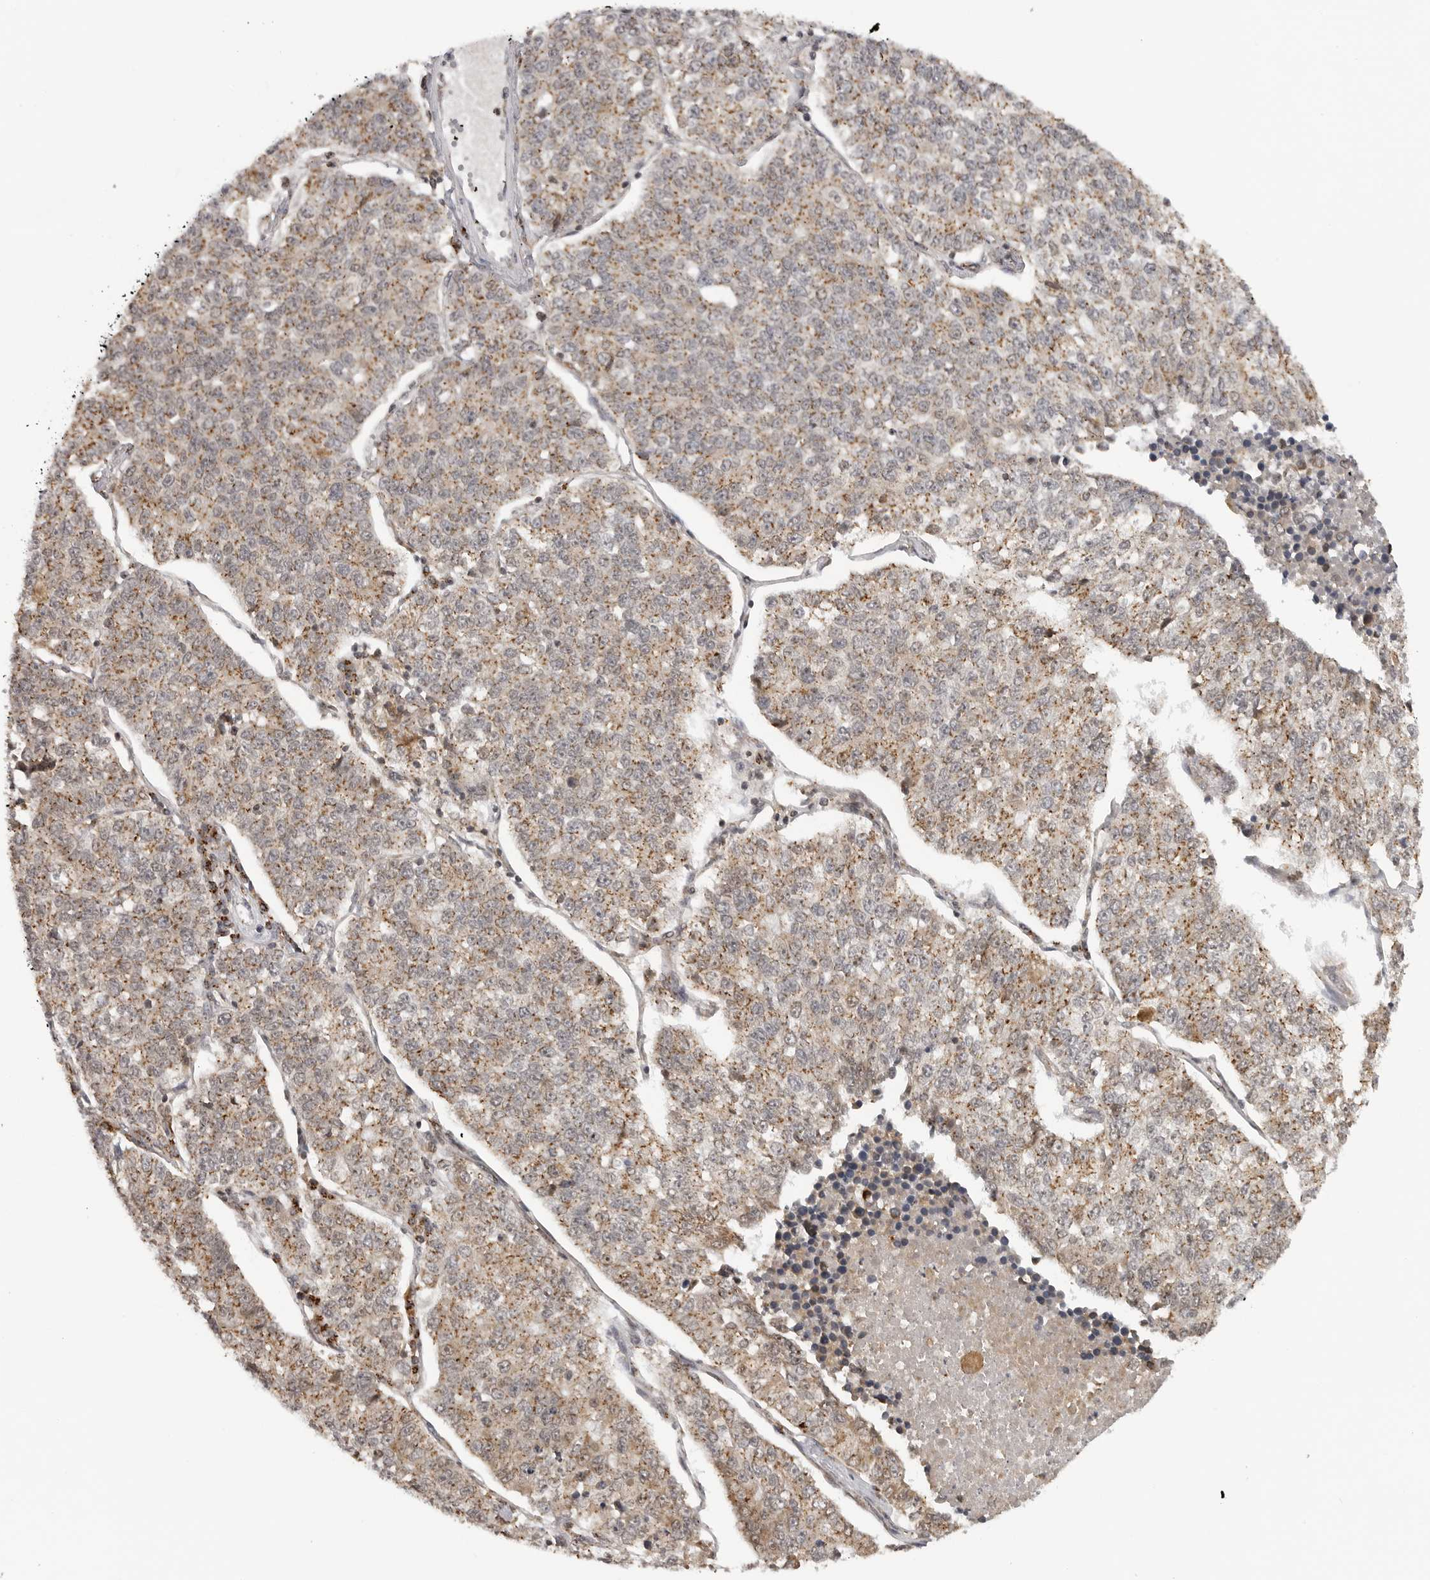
{"staining": {"intensity": "moderate", "quantity": ">75%", "location": "cytoplasmic/membranous"}, "tissue": "lung cancer", "cell_type": "Tumor cells", "image_type": "cancer", "snomed": [{"axis": "morphology", "description": "Adenocarcinoma, NOS"}, {"axis": "topography", "description": "Lung"}], "caption": "Tumor cells display moderate cytoplasmic/membranous positivity in approximately >75% of cells in lung cancer (adenocarcinoma).", "gene": "COPA", "patient": {"sex": "male", "age": 49}}